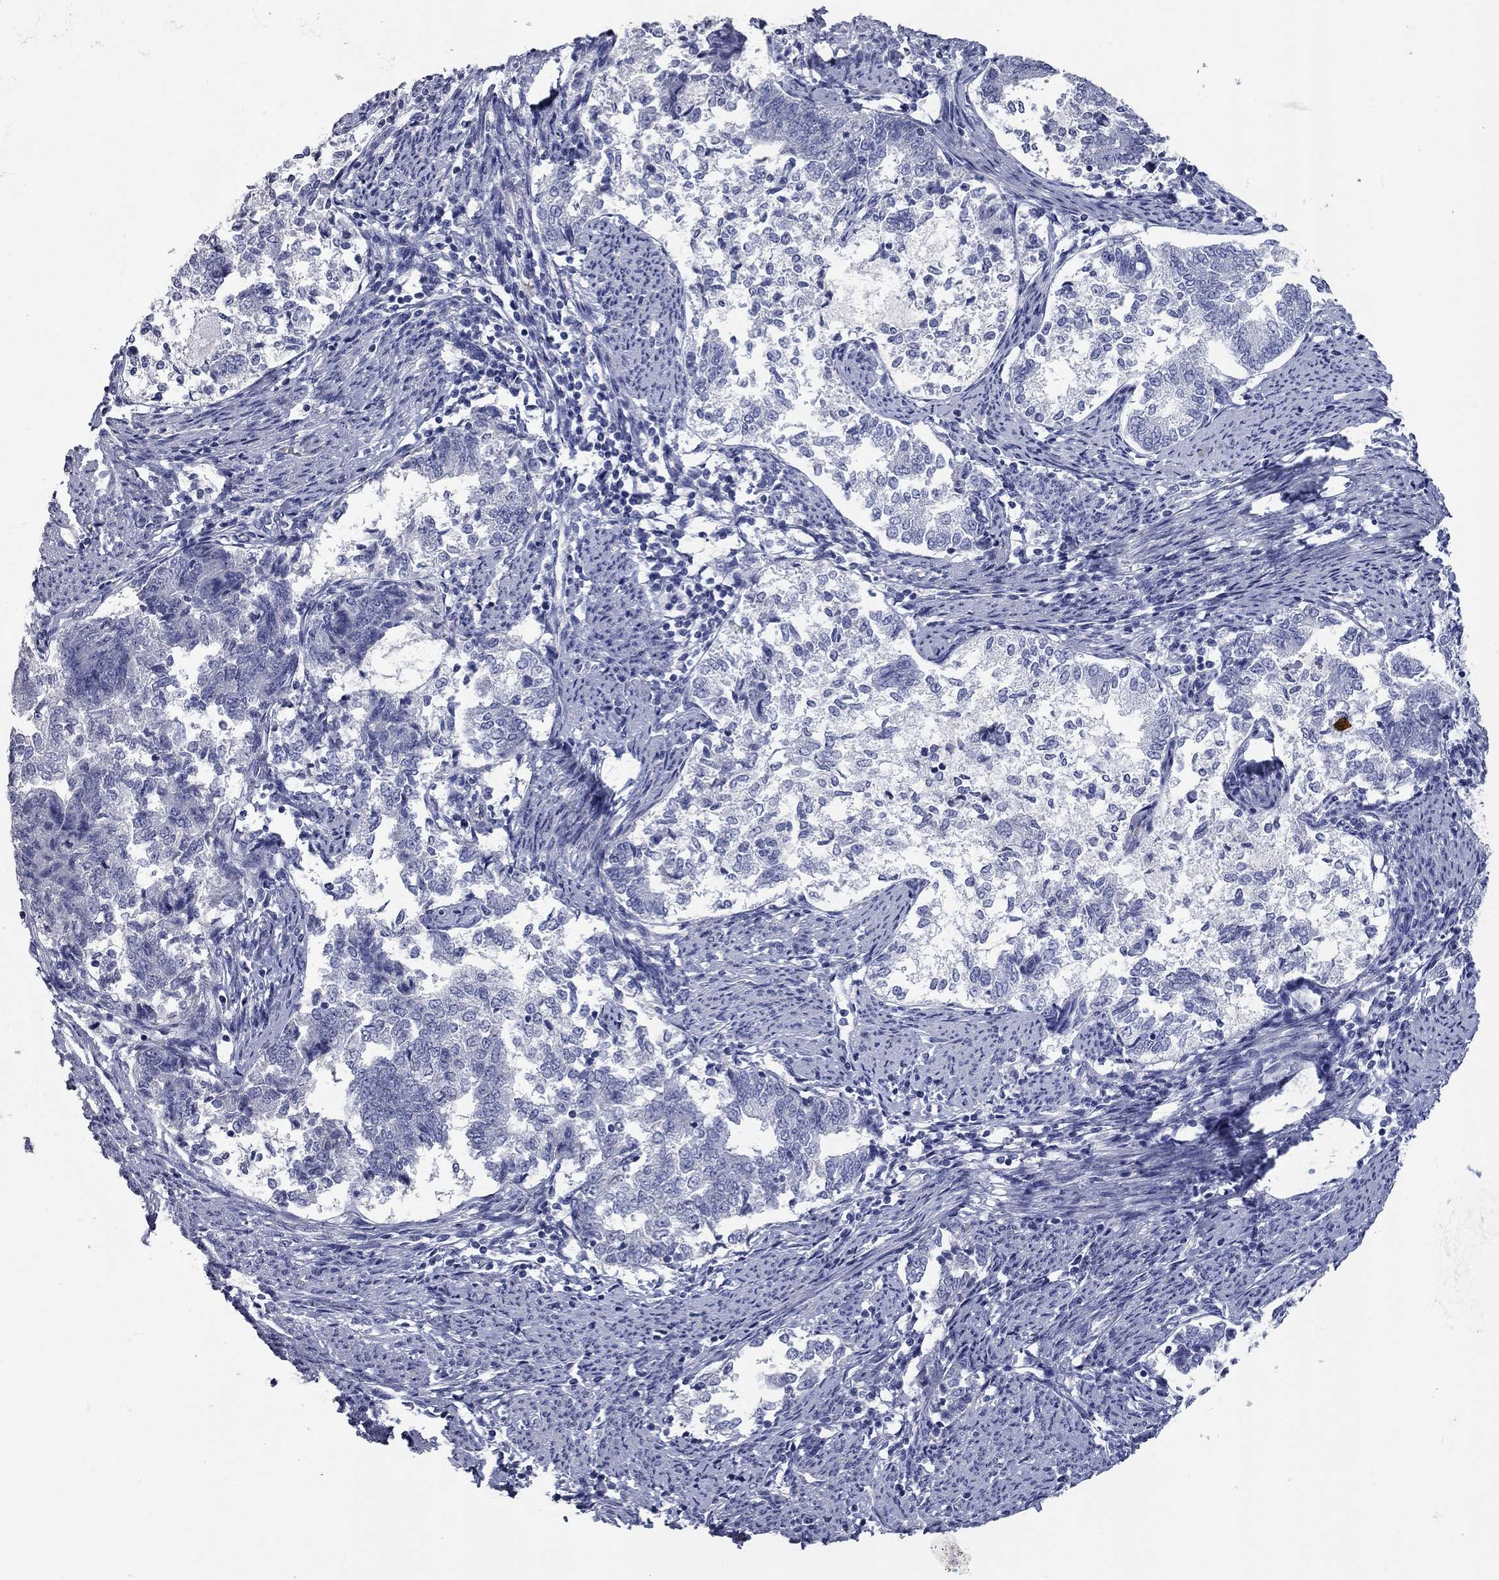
{"staining": {"intensity": "negative", "quantity": "none", "location": "none"}, "tissue": "endometrial cancer", "cell_type": "Tumor cells", "image_type": "cancer", "snomed": [{"axis": "morphology", "description": "Adenocarcinoma, NOS"}, {"axis": "topography", "description": "Endometrium"}], "caption": "The micrograph exhibits no significant staining in tumor cells of endometrial cancer (adenocarcinoma). (DAB immunohistochemistry (IHC) visualized using brightfield microscopy, high magnification).", "gene": "SYT12", "patient": {"sex": "female", "age": 65}}